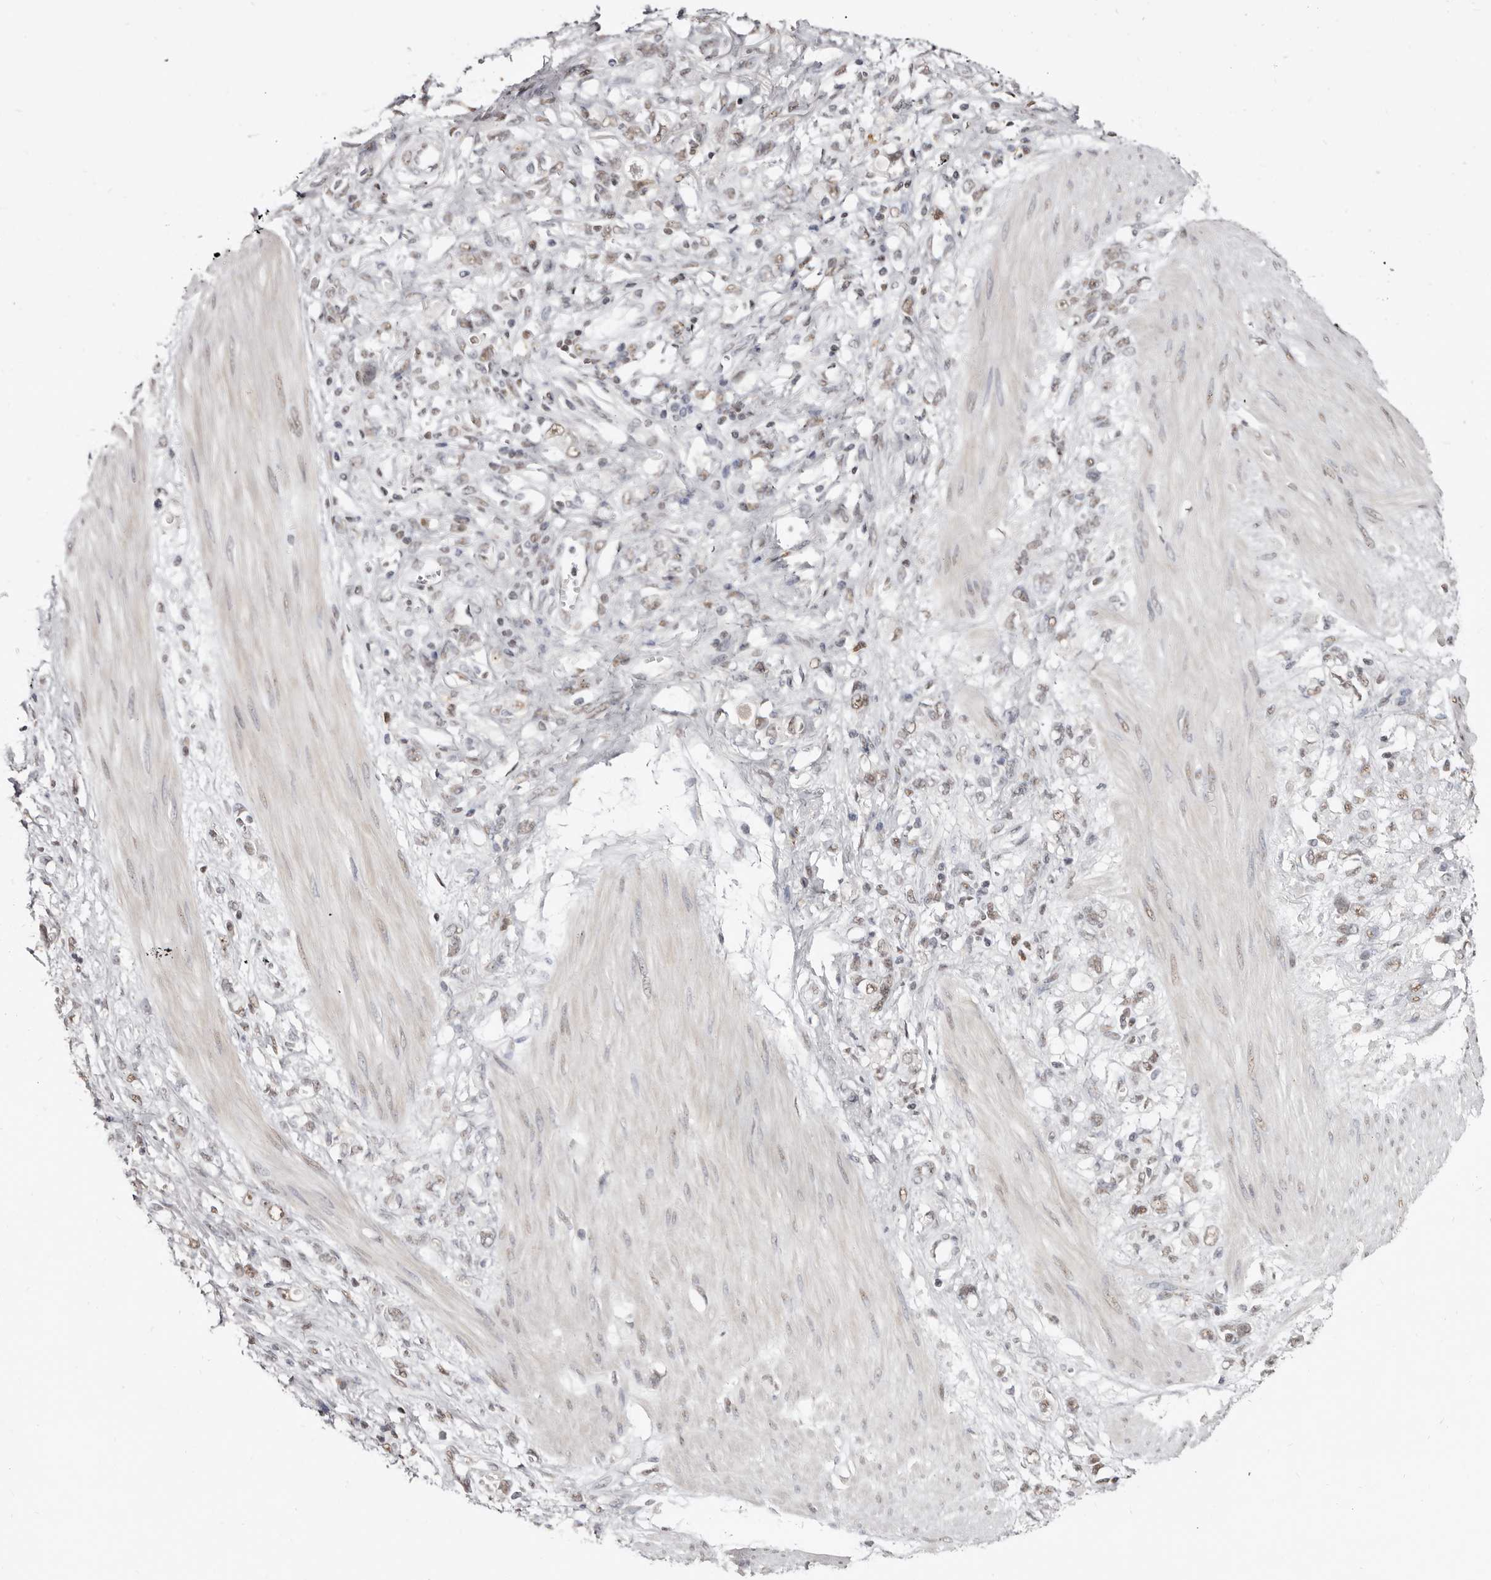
{"staining": {"intensity": "weak", "quantity": "25%-75%", "location": "nuclear"}, "tissue": "stomach cancer", "cell_type": "Tumor cells", "image_type": "cancer", "snomed": [{"axis": "morphology", "description": "Adenocarcinoma, NOS"}, {"axis": "topography", "description": "Stomach"}], "caption": "Immunohistochemical staining of stomach cancer reveals low levels of weak nuclear protein staining in approximately 25%-75% of tumor cells.", "gene": "SCAF4", "patient": {"sex": "female", "age": 76}}